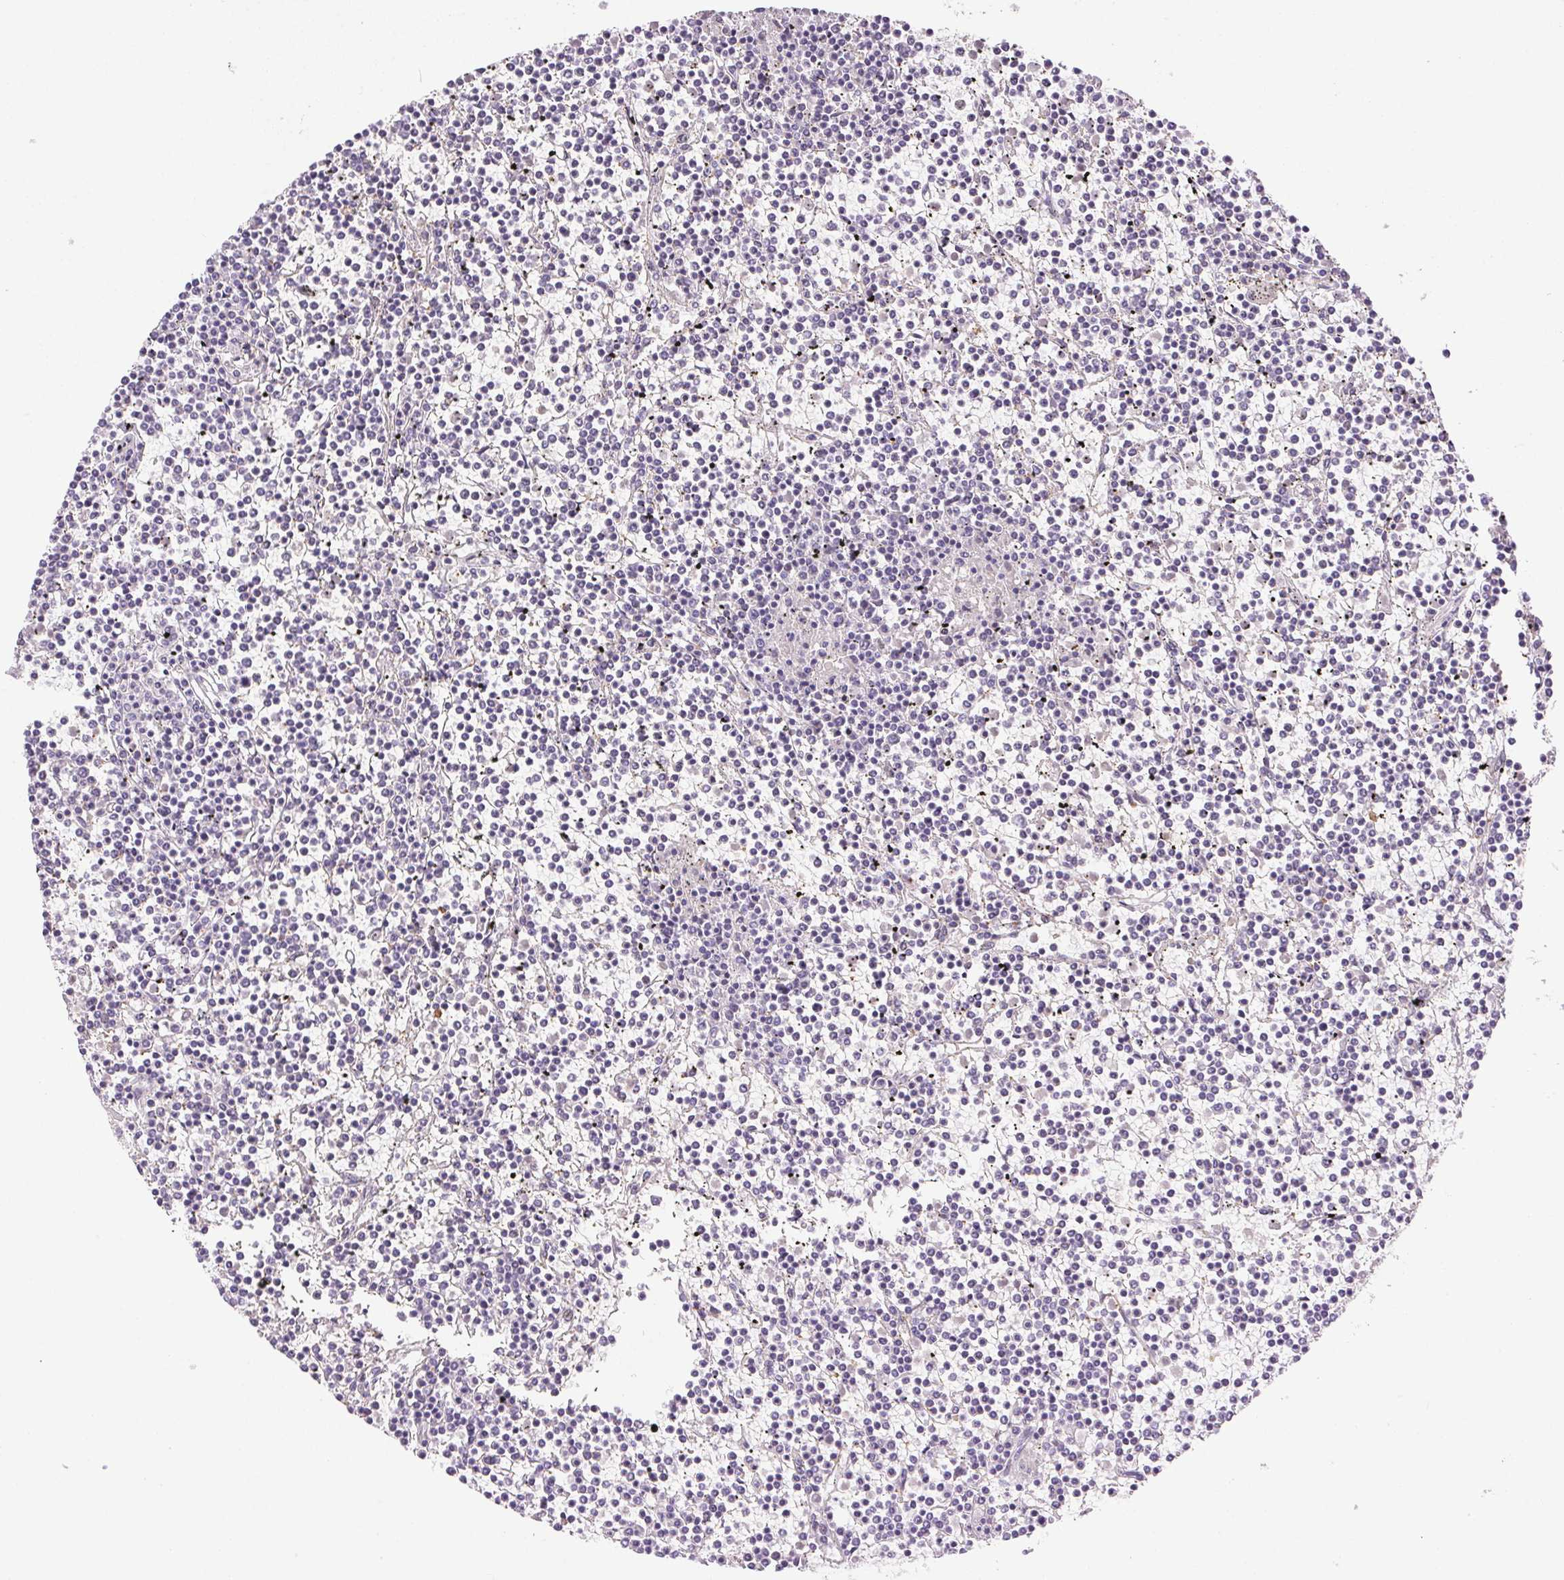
{"staining": {"intensity": "negative", "quantity": "none", "location": "none"}, "tissue": "lymphoma", "cell_type": "Tumor cells", "image_type": "cancer", "snomed": [{"axis": "morphology", "description": "Malignant lymphoma, non-Hodgkin's type, Low grade"}, {"axis": "topography", "description": "Spleen"}], "caption": "DAB immunohistochemical staining of human malignant lymphoma, non-Hodgkin's type (low-grade) shows no significant staining in tumor cells.", "gene": "PRL", "patient": {"sex": "female", "age": 19}}